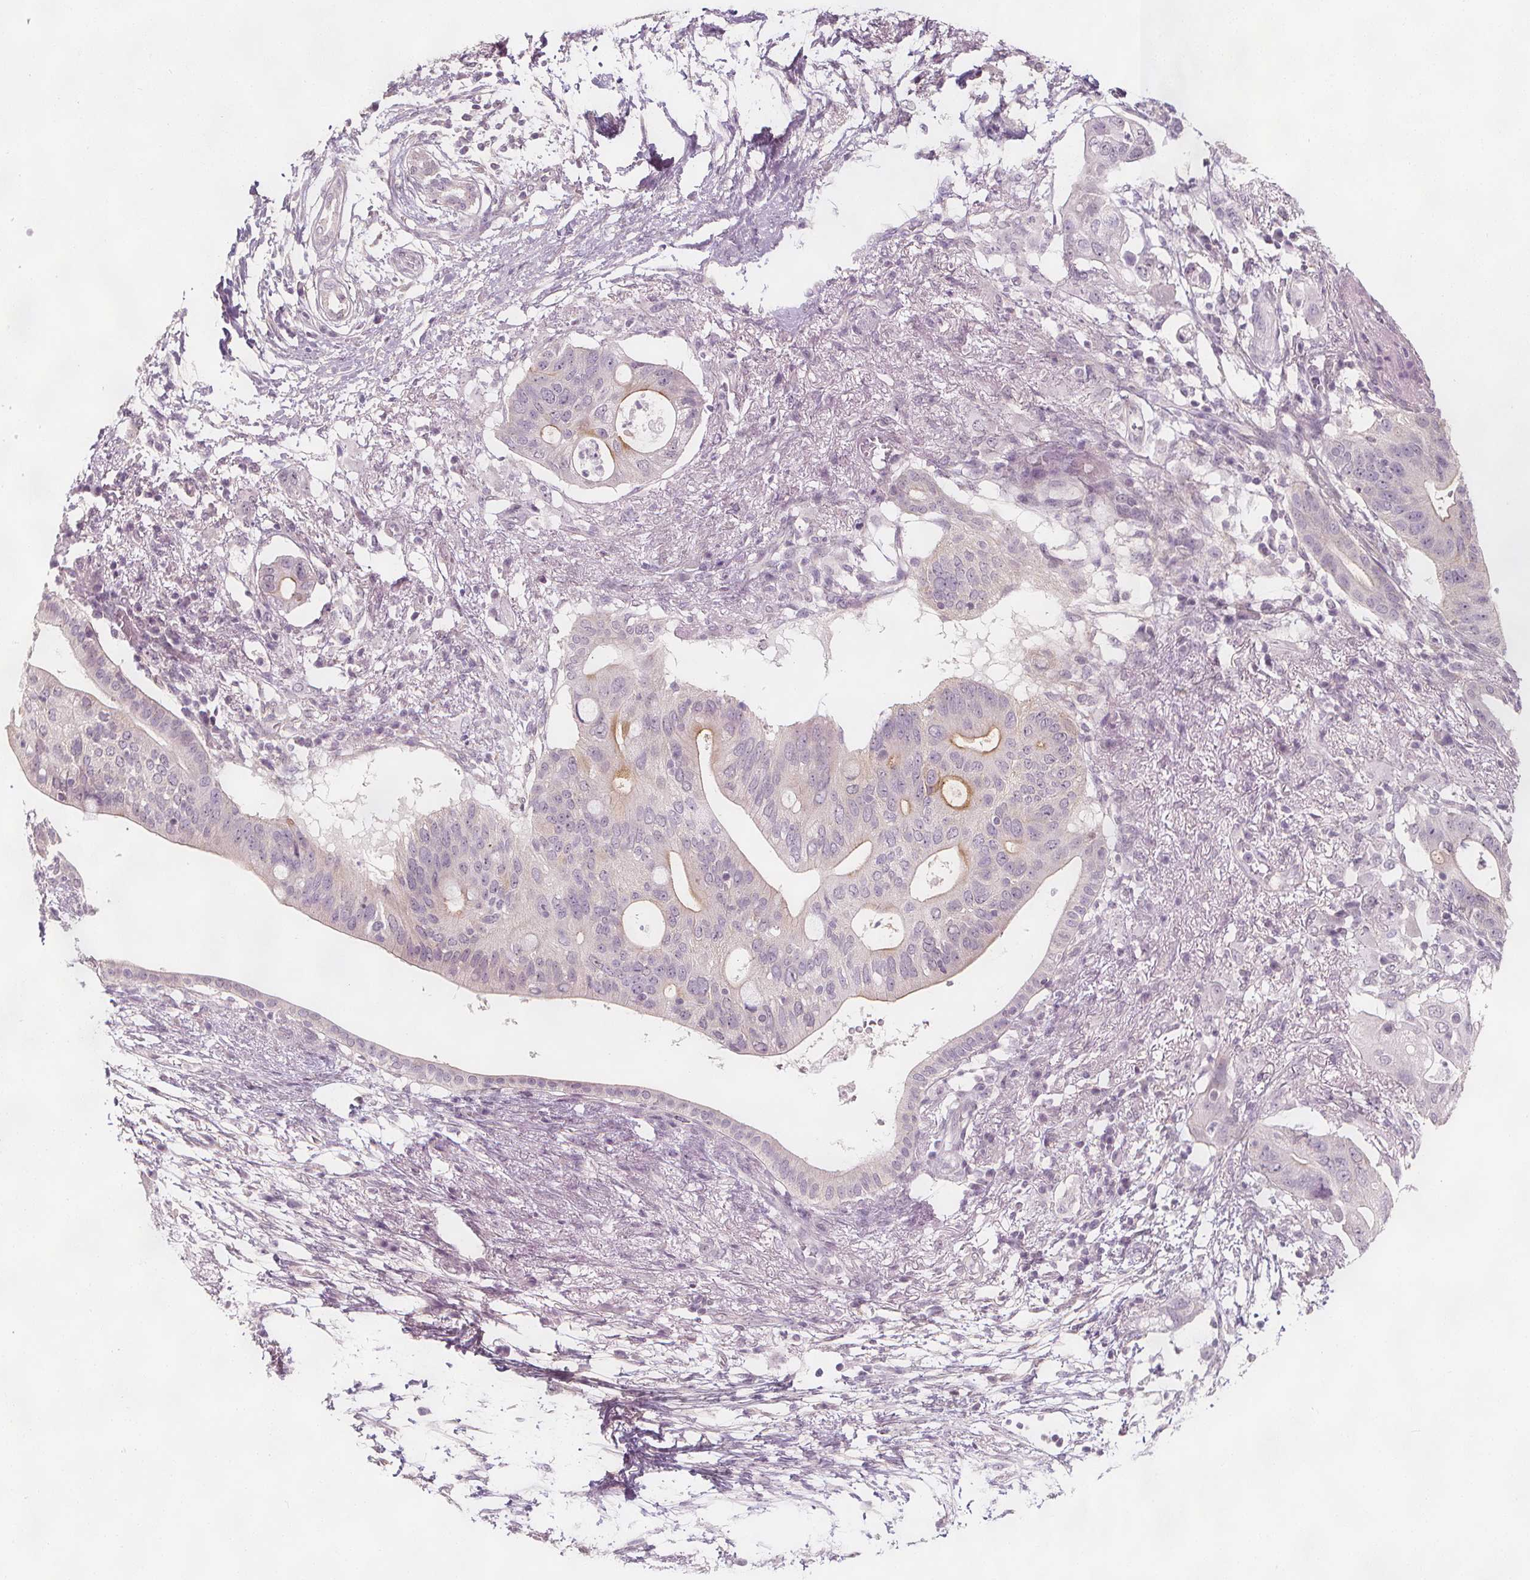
{"staining": {"intensity": "negative", "quantity": "none", "location": "none"}, "tissue": "pancreatic cancer", "cell_type": "Tumor cells", "image_type": "cancer", "snomed": [{"axis": "morphology", "description": "Adenocarcinoma, NOS"}, {"axis": "topography", "description": "Pancreas"}], "caption": "Immunohistochemistry micrograph of neoplastic tissue: human pancreatic adenocarcinoma stained with DAB (3,3'-diaminobenzidine) shows no significant protein positivity in tumor cells.", "gene": "C1orf167", "patient": {"sex": "female", "age": 72}}